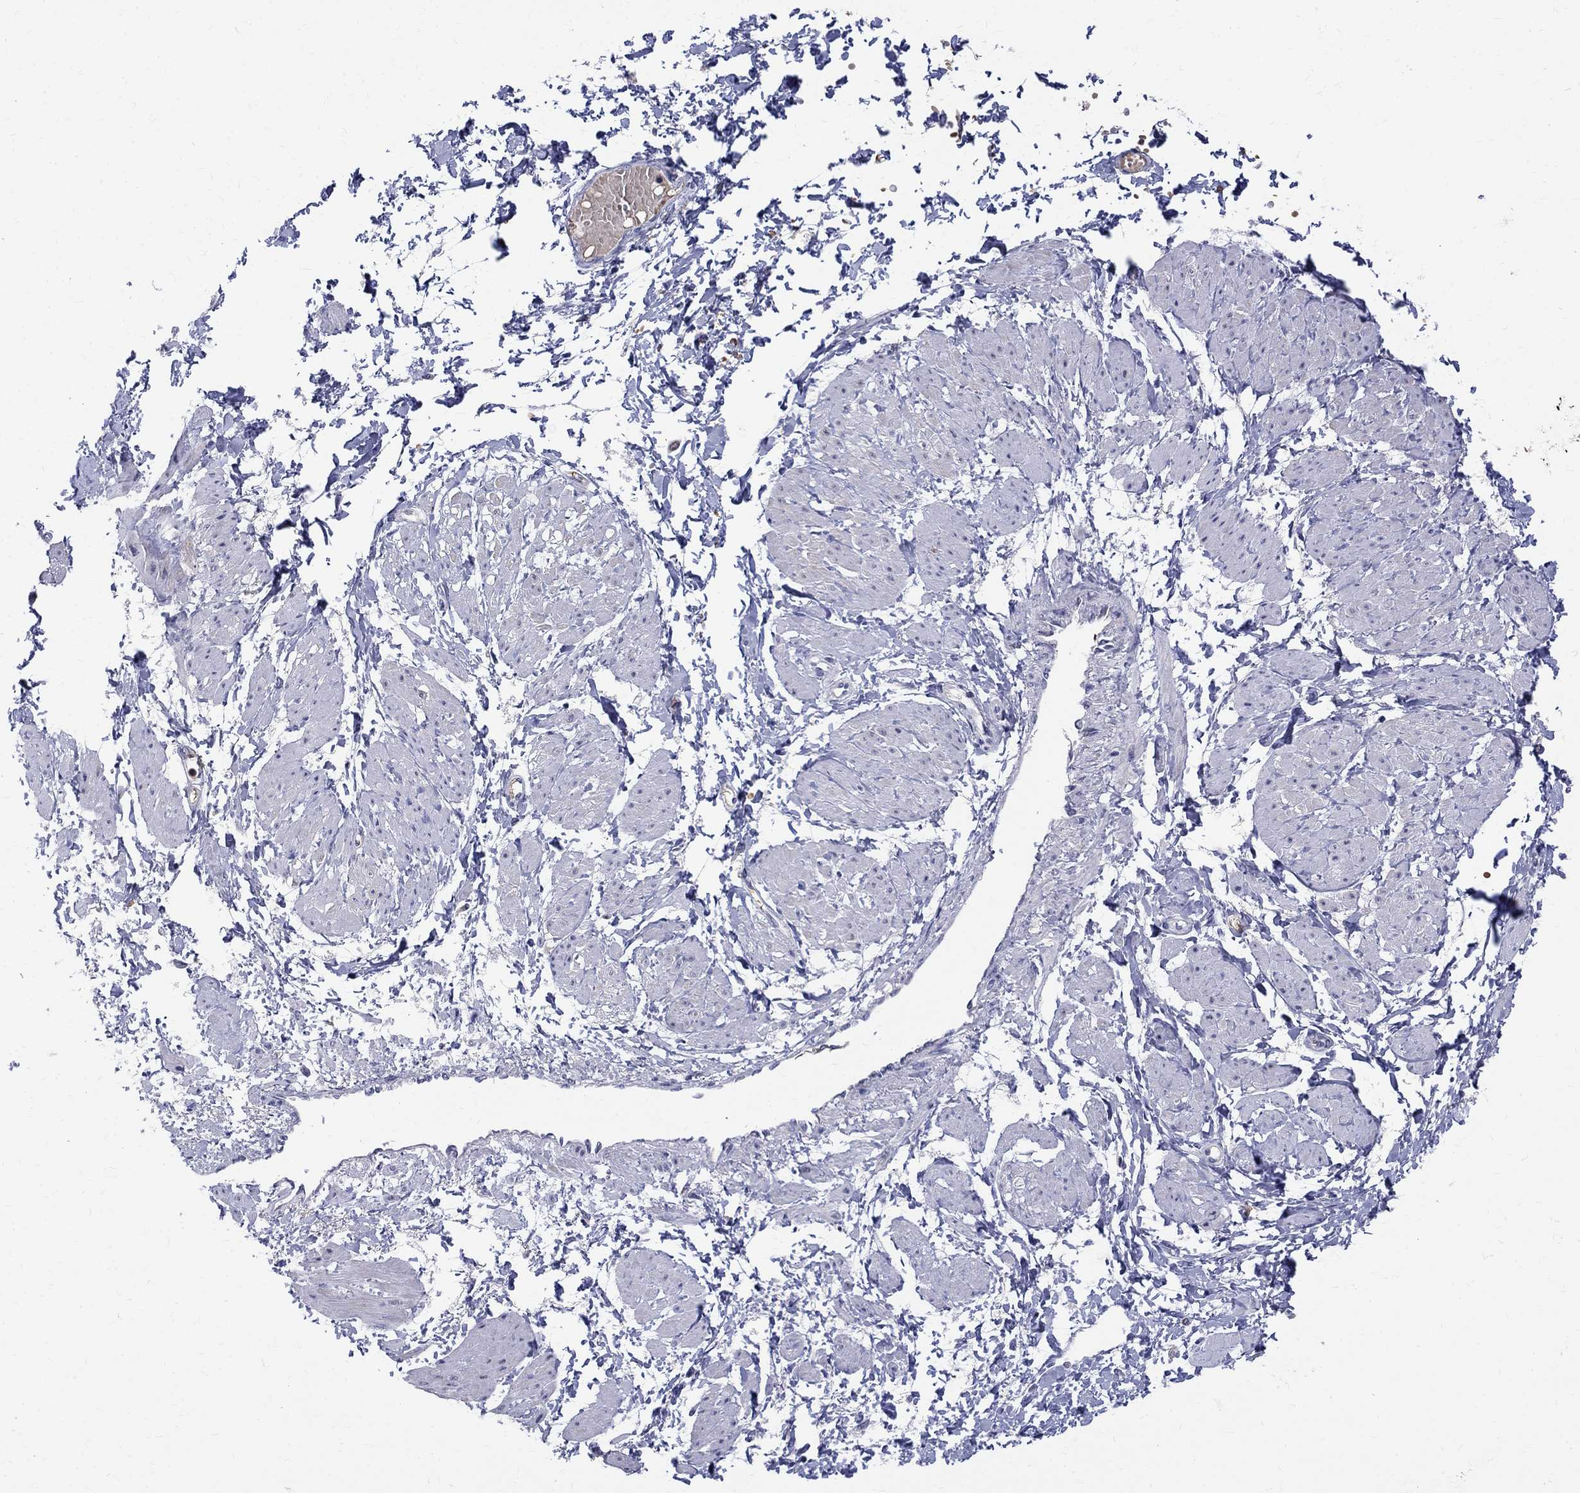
{"staining": {"intensity": "negative", "quantity": "none", "location": "none"}, "tissue": "smooth muscle", "cell_type": "Smooth muscle cells", "image_type": "normal", "snomed": [{"axis": "morphology", "description": "Normal tissue, NOS"}, {"axis": "topography", "description": "Smooth muscle"}, {"axis": "topography", "description": "Uterus"}], "caption": "Immunohistochemical staining of normal smooth muscle exhibits no significant staining in smooth muscle cells.", "gene": "AGER", "patient": {"sex": "female", "age": 39}}